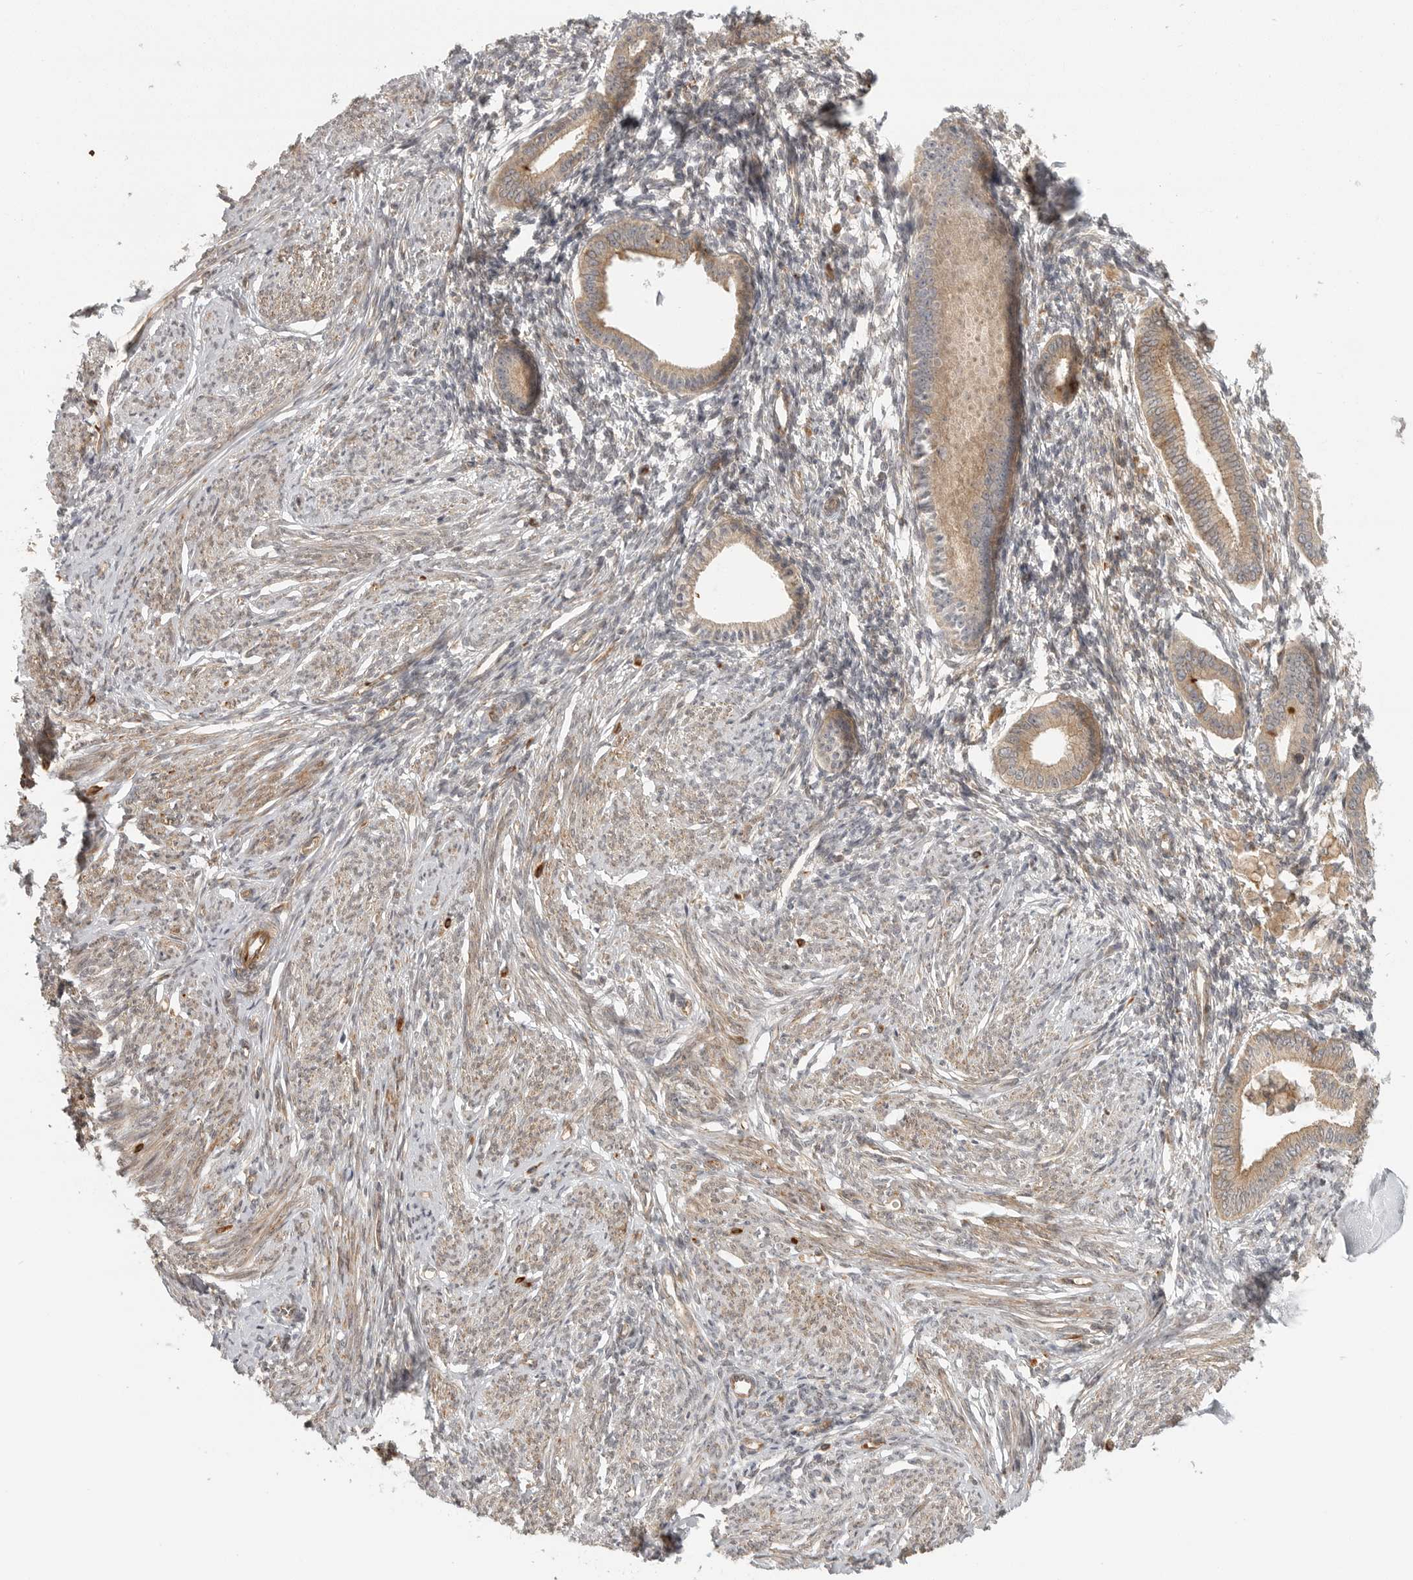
{"staining": {"intensity": "weak", "quantity": "25%-75%", "location": "cytoplasmic/membranous"}, "tissue": "endometrium", "cell_type": "Cells in endometrial stroma", "image_type": "normal", "snomed": [{"axis": "morphology", "description": "Normal tissue, NOS"}, {"axis": "topography", "description": "Endometrium"}], "caption": "A photomicrograph of endometrium stained for a protein shows weak cytoplasmic/membranous brown staining in cells in endometrial stroma.", "gene": "CCPG1", "patient": {"sex": "female", "age": 56}}